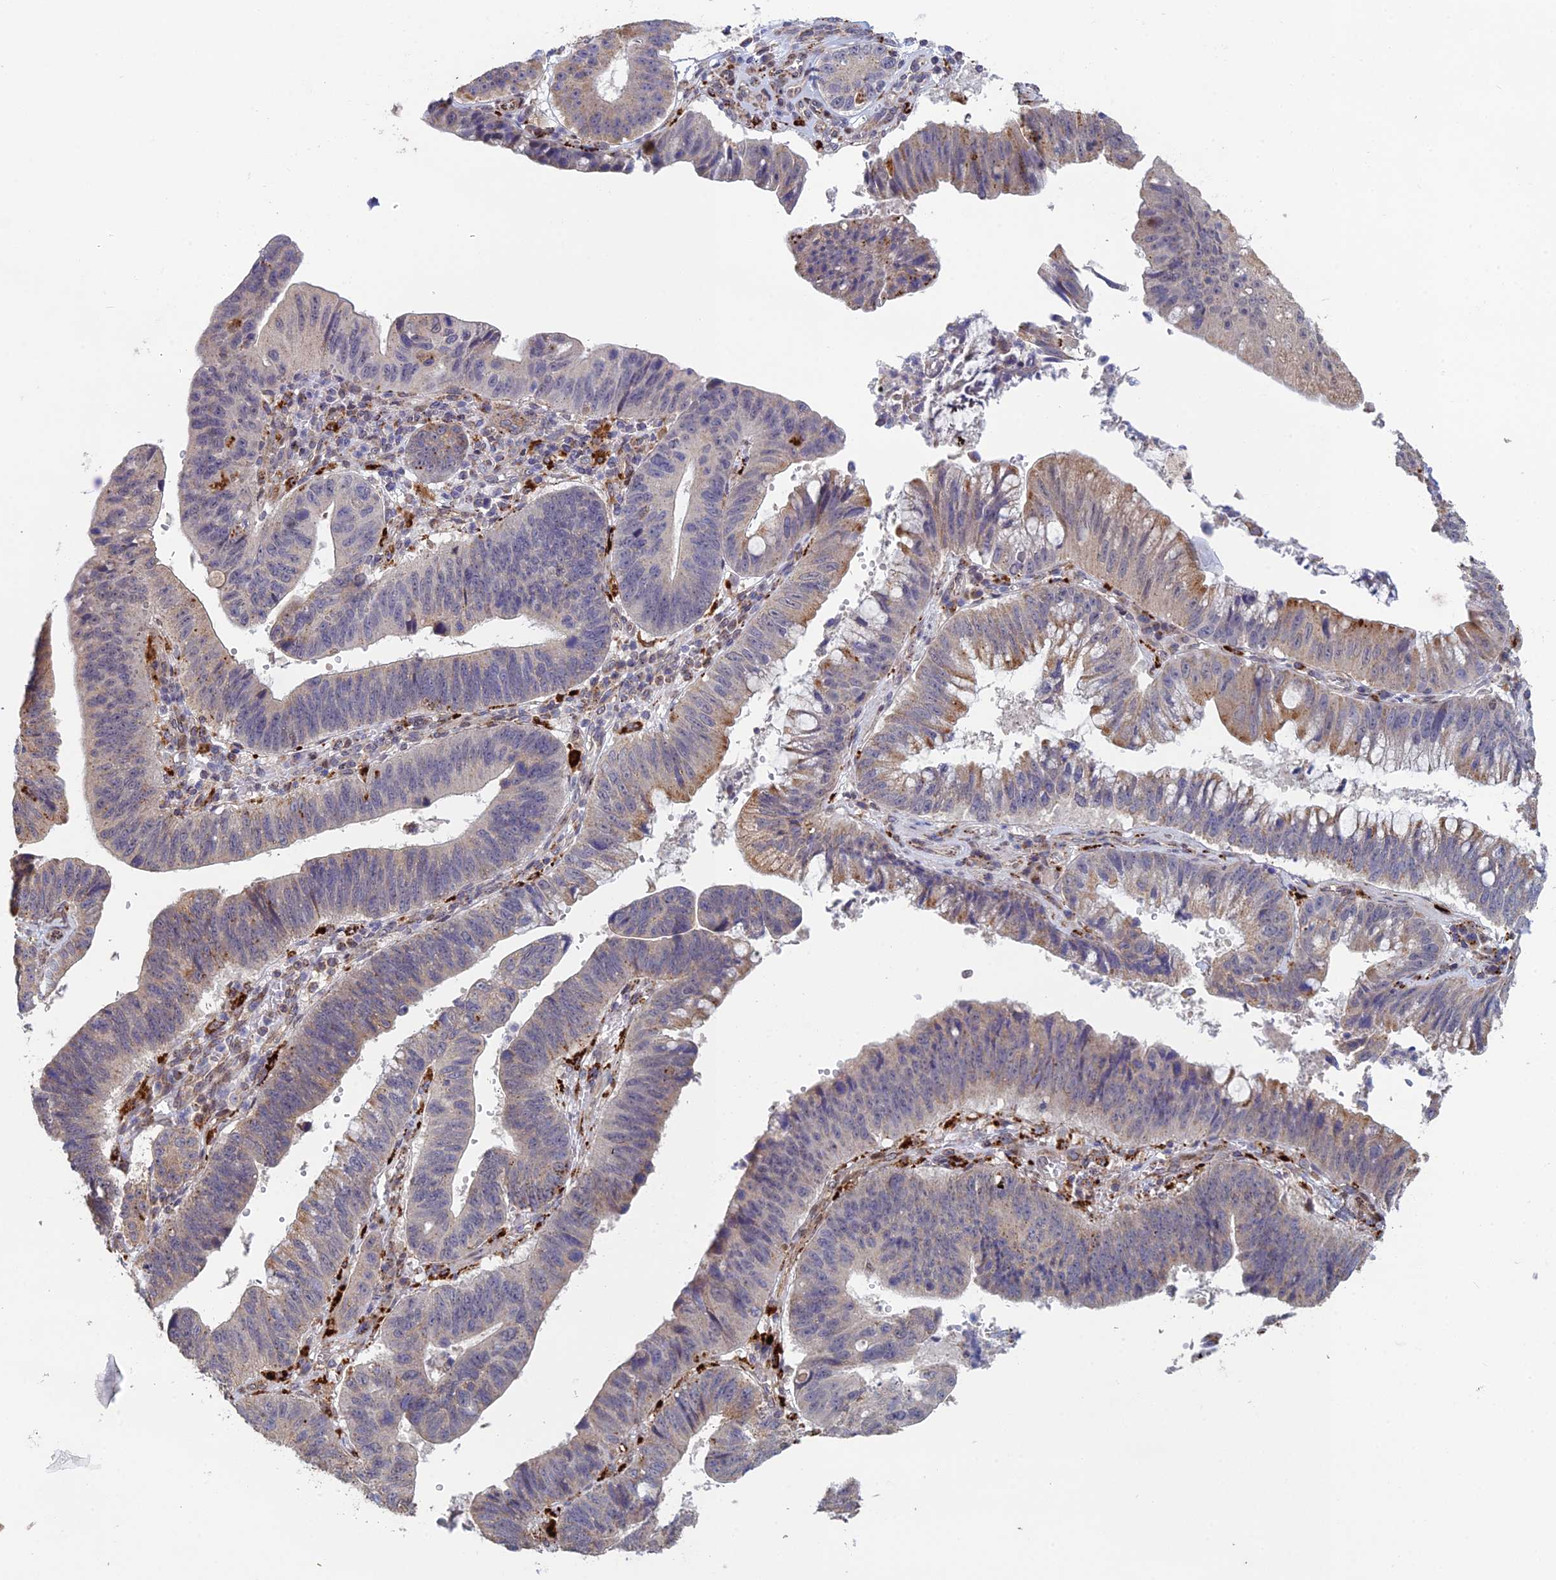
{"staining": {"intensity": "moderate", "quantity": "<25%", "location": "cytoplasmic/membranous"}, "tissue": "stomach cancer", "cell_type": "Tumor cells", "image_type": "cancer", "snomed": [{"axis": "morphology", "description": "Adenocarcinoma, NOS"}, {"axis": "topography", "description": "Stomach"}], "caption": "IHC of adenocarcinoma (stomach) displays low levels of moderate cytoplasmic/membranous staining in approximately <25% of tumor cells.", "gene": "FOXS1", "patient": {"sex": "male", "age": 59}}